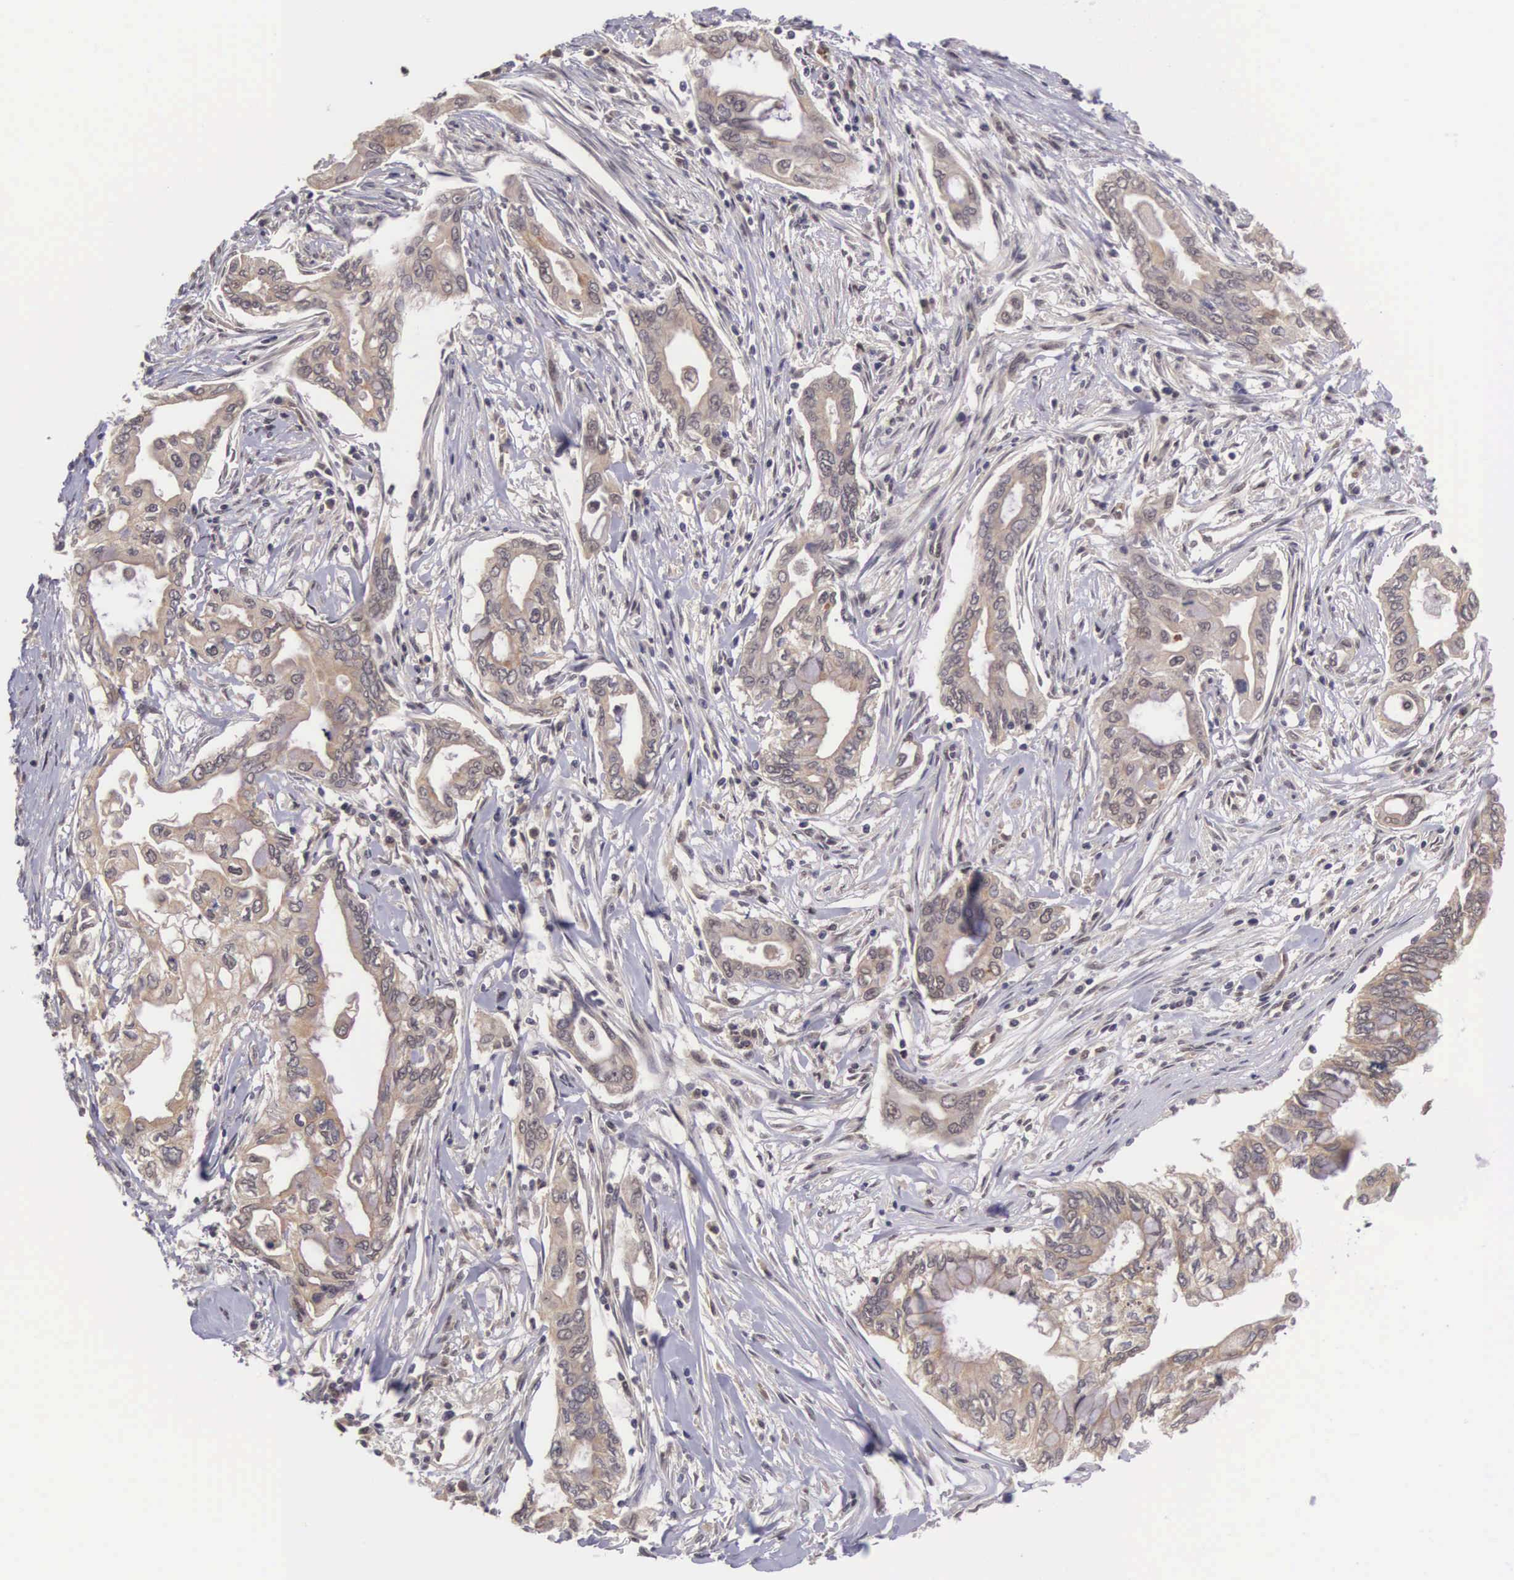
{"staining": {"intensity": "moderate", "quantity": ">75%", "location": "cytoplasmic/membranous"}, "tissue": "pancreatic cancer", "cell_type": "Tumor cells", "image_type": "cancer", "snomed": [{"axis": "morphology", "description": "Adenocarcinoma, NOS"}, {"axis": "topography", "description": "Pancreas"}], "caption": "Immunohistochemical staining of human pancreatic cancer displays medium levels of moderate cytoplasmic/membranous staining in about >75% of tumor cells.", "gene": "VASH1", "patient": {"sex": "female", "age": 57}}